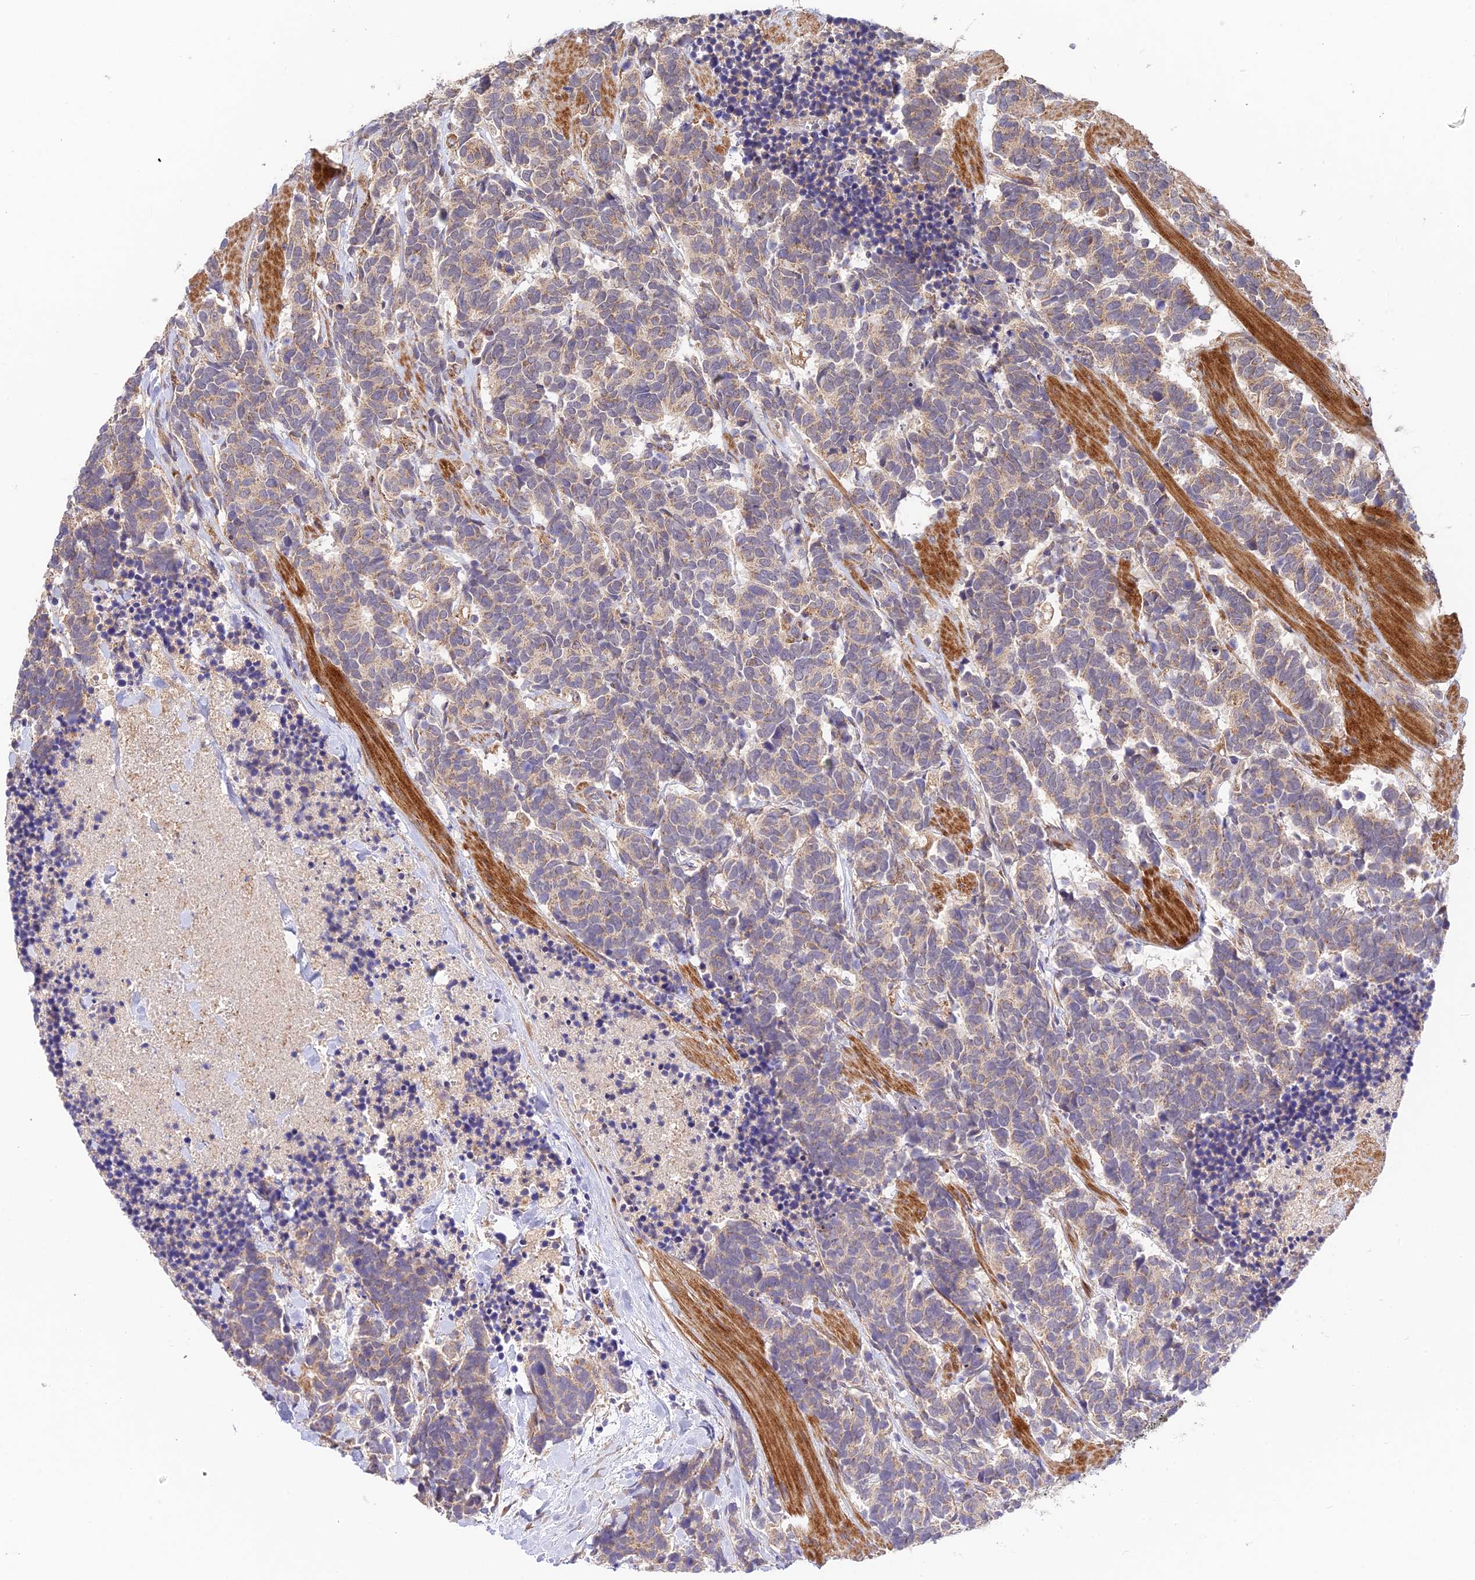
{"staining": {"intensity": "weak", "quantity": ">75%", "location": "cytoplasmic/membranous"}, "tissue": "carcinoid", "cell_type": "Tumor cells", "image_type": "cancer", "snomed": [{"axis": "morphology", "description": "Carcinoma, NOS"}, {"axis": "morphology", "description": "Carcinoid, malignant, NOS"}, {"axis": "topography", "description": "Prostate"}], "caption": "Immunohistochemical staining of carcinoma shows low levels of weak cytoplasmic/membranous expression in about >75% of tumor cells.", "gene": "C3orf20", "patient": {"sex": "male", "age": 57}}